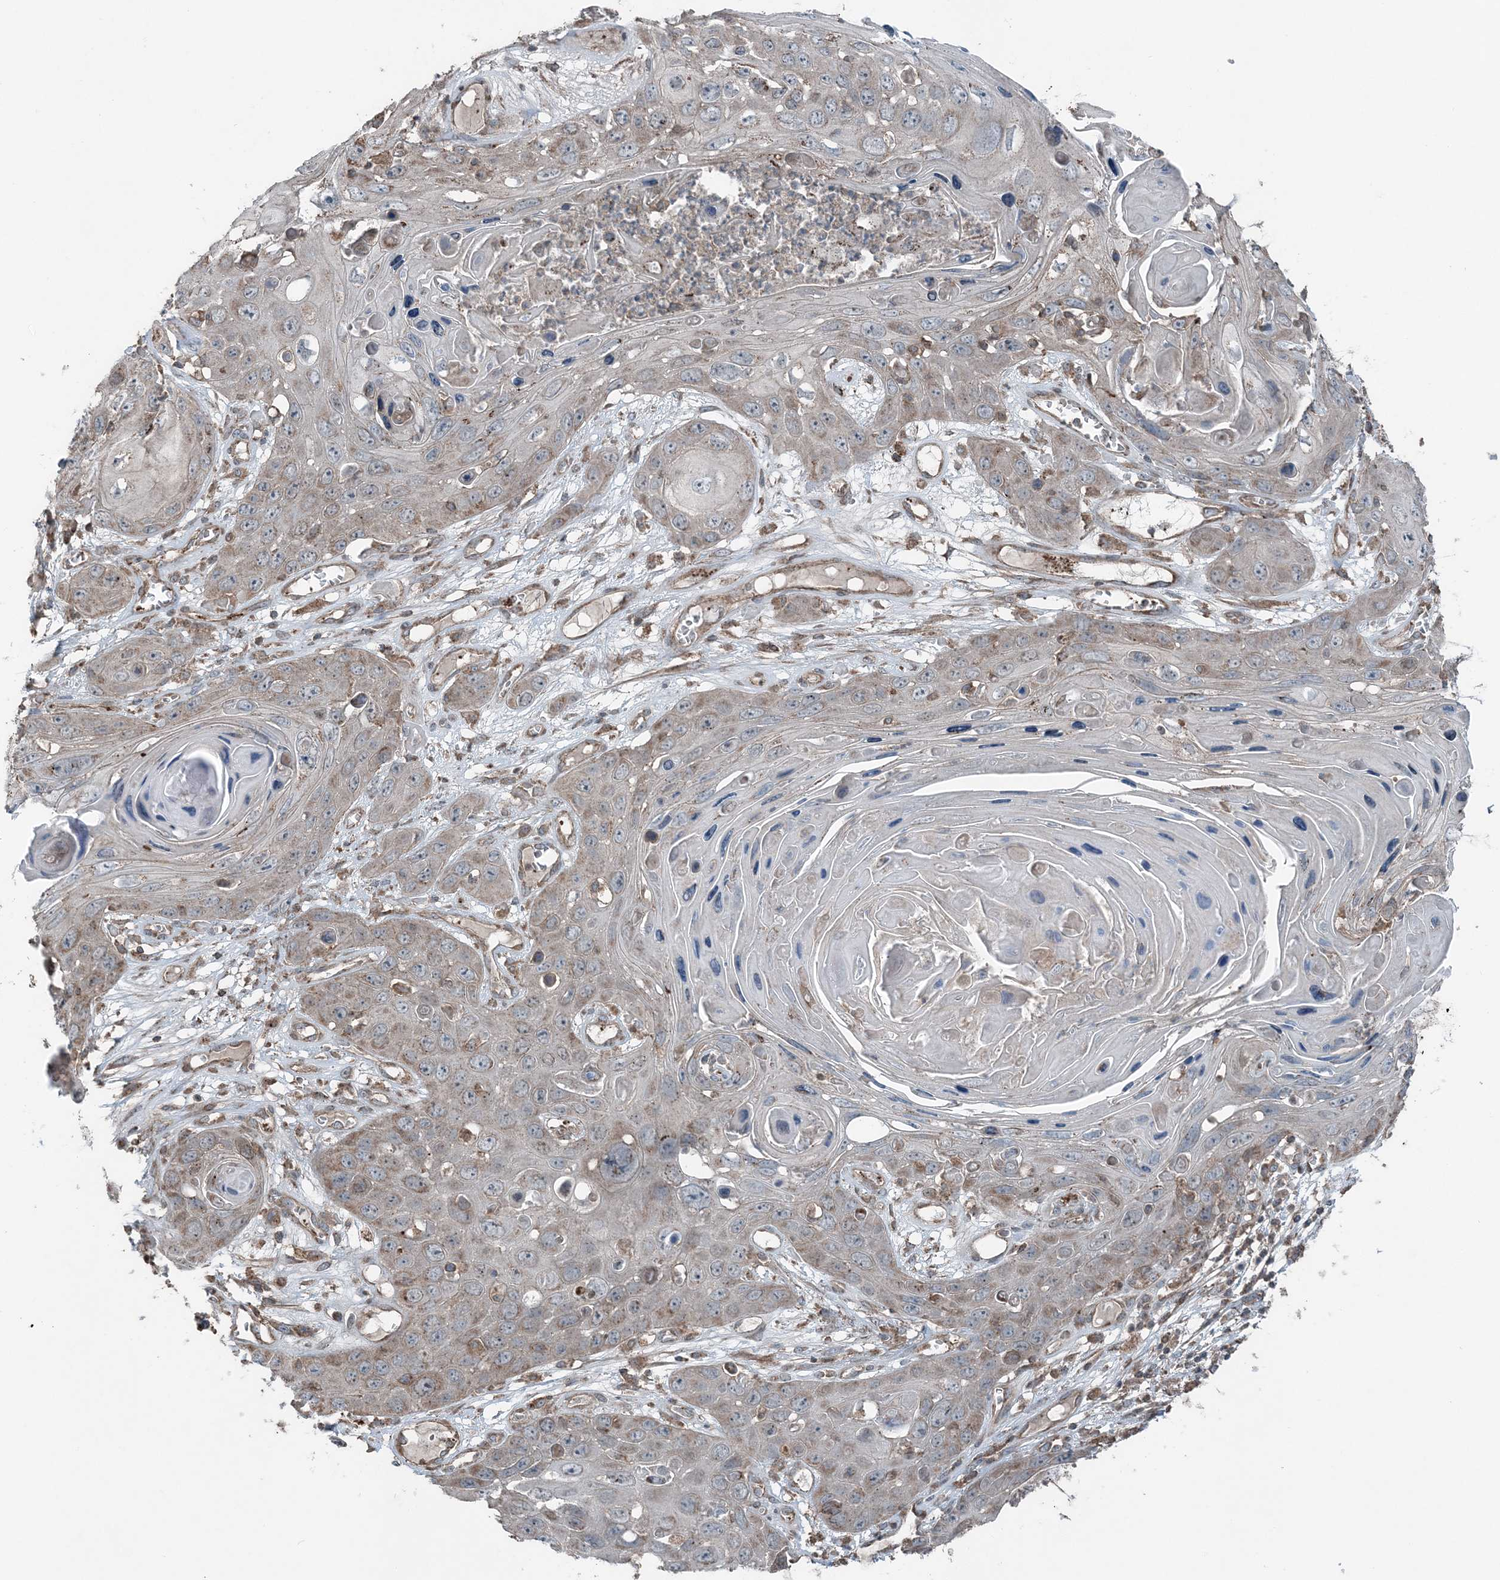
{"staining": {"intensity": "weak", "quantity": "25%-75%", "location": "cytoplasmic/membranous"}, "tissue": "skin cancer", "cell_type": "Tumor cells", "image_type": "cancer", "snomed": [{"axis": "morphology", "description": "Squamous cell carcinoma, NOS"}, {"axis": "topography", "description": "Skin"}], "caption": "Weak cytoplasmic/membranous positivity is appreciated in about 25%-75% of tumor cells in skin cancer. (Stains: DAB in brown, nuclei in blue, Microscopy: brightfield microscopy at high magnification).", "gene": "KY", "patient": {"sex": "male", "age": 55}}